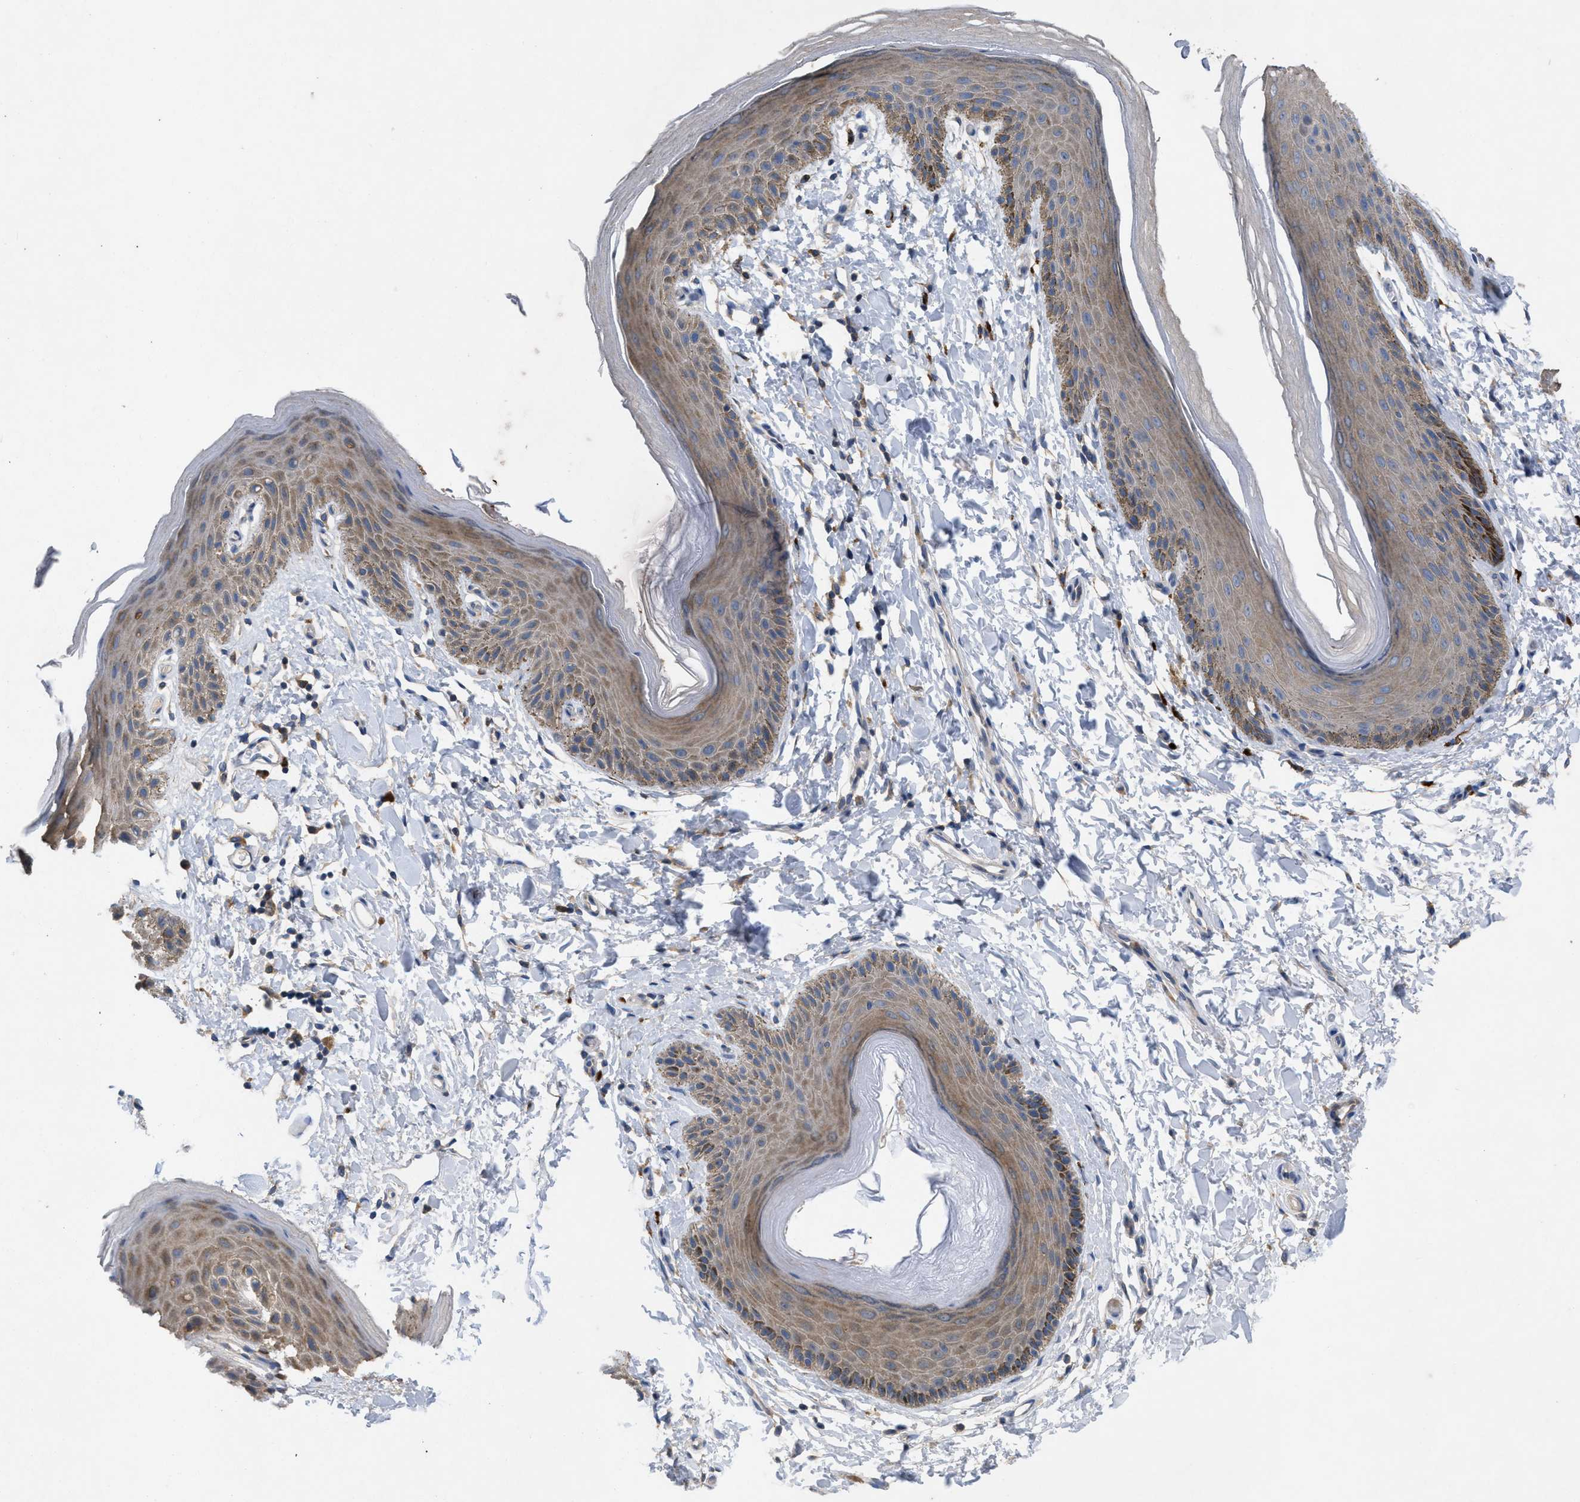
{"staining": {"intensity": "moderate", "quantity": ">75%", "location": "cytoplasmic/membranous"}, "tissue": "skin", "cell_type": "Epidermal cells", "image_type": "normal", "snomed": [{"axis": "morphology", "description": "Normal tissue, NOS"}, {"axis": "topography", "description": "Anal"}], "caption": "Protein expression analysis of normal skin displays moderate cytoplasmic/membranous staining in about >75% of epidermal cells. Nuclei are stained in blue.", "gene": "PLPPR5", "patient": {"sex": "male", "age": 44}}